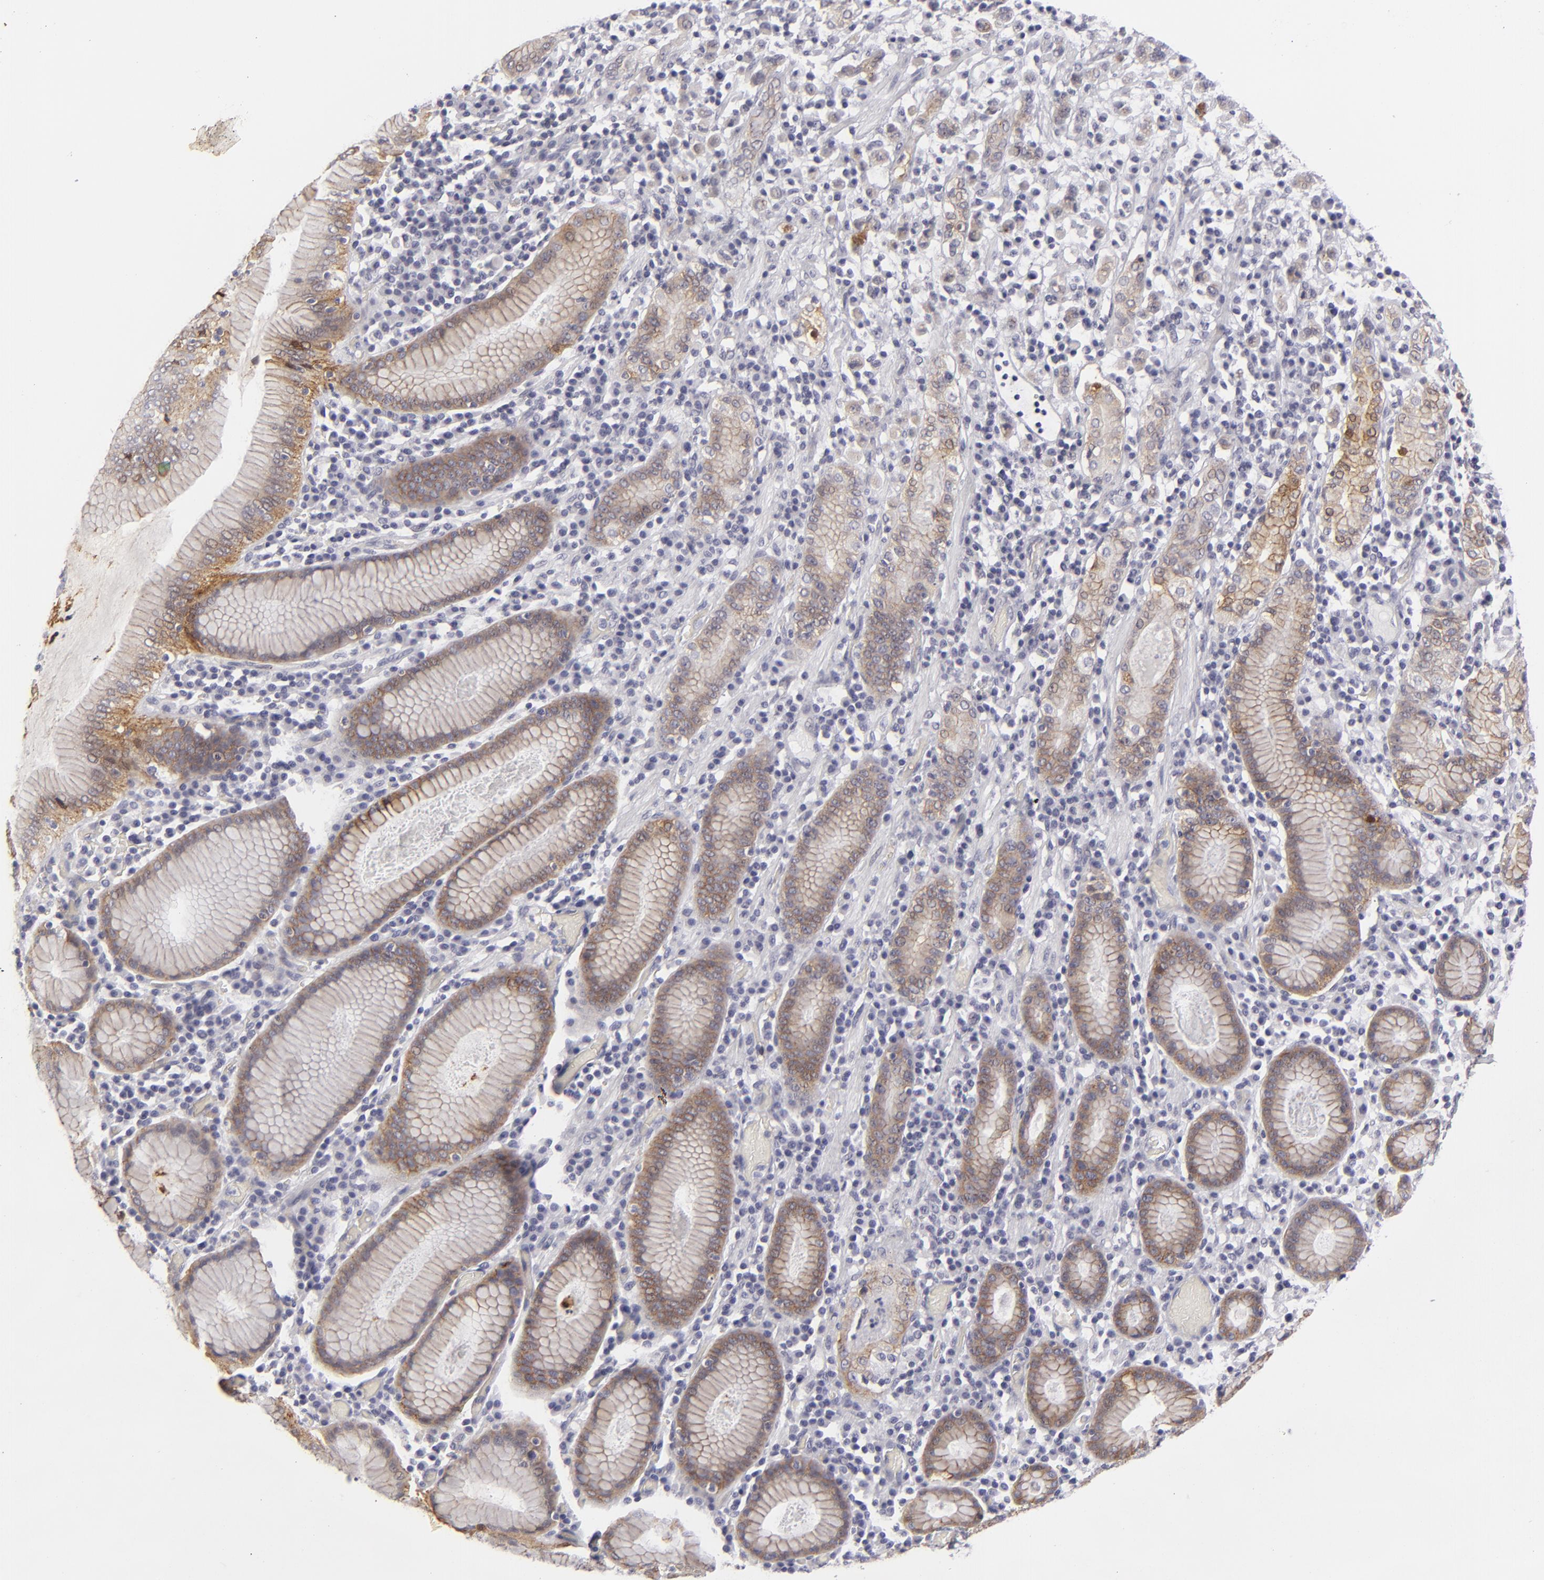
{"staining": {"intensity": "weak", "quantity": "25%-75%", "location": "cytoplasmic/membranous"}, "tissue": "stomach cancer", "cell_type": "Tumor cells", "image_type": "cancer", "snomed": [{"axis": "morphology", "description": "Adenocarcinoma, NOS"}, {"axis": "topography", "description": "Stomach, lower"}], "caption": "The photomicrograph exhibits a brown stain indicating the presence of a protein in the cytoplasmic/membranous of tumor cells in adenocarcinoma (stomach). Immunohistochemistry (ihc) stains the protein of interest in brown and the nuclei are stained blue.", "gene": "JUP", "patient": {"sex": "male", "age": 88}}